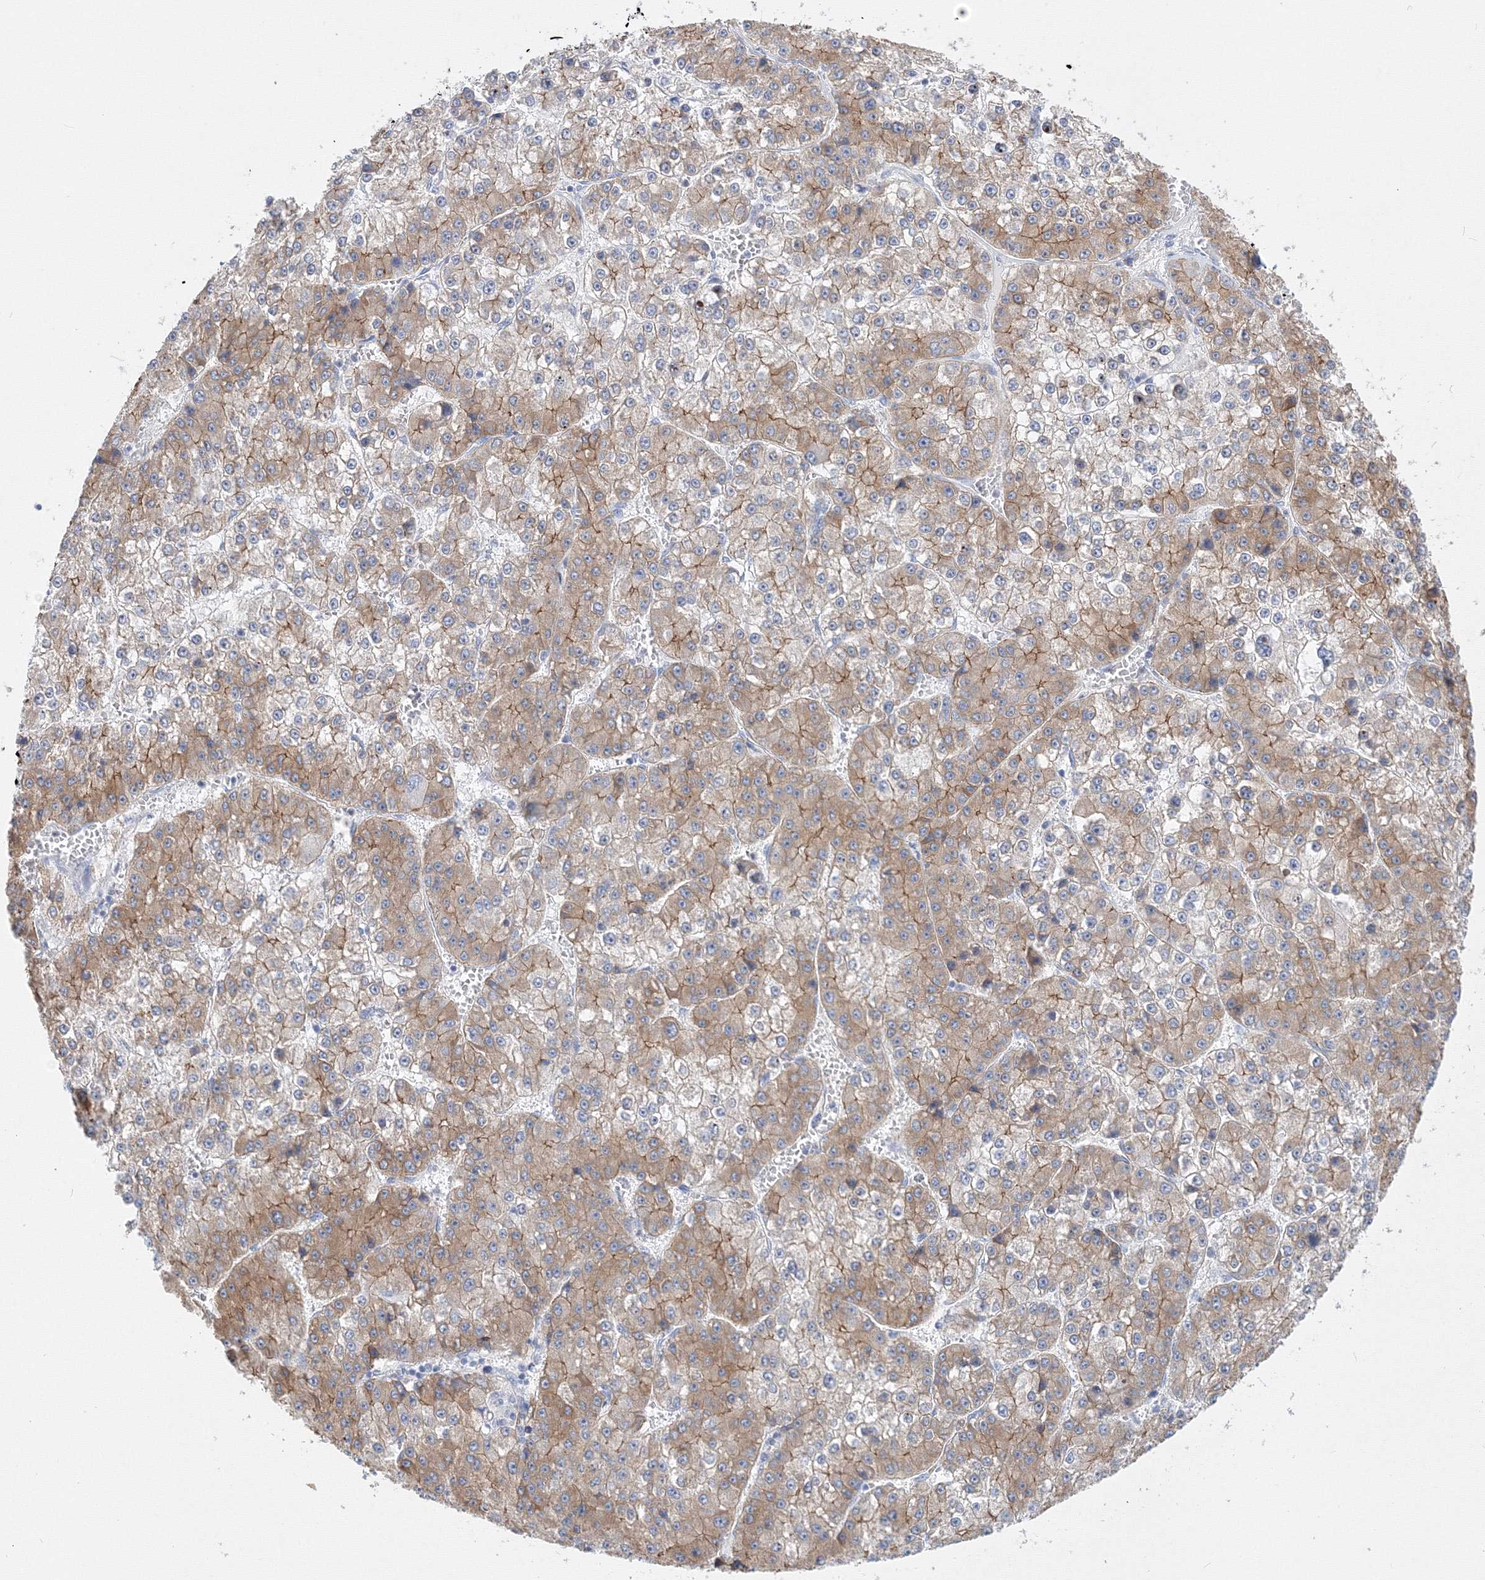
{"staining": {"intensity": "moderate", "quantity": "25%-75%", "location": "cytoplasmic/membranous"}, "tissue": "liver cancer", "cell_type": "Tumor cells", "image_type": "cancer", "snomed": [{"axis": "morphology", "description": "Carcinoma, Hepatocellular, NOS"}, {"axis": "topography", "description": "Liver"}], "caption": "Protein expression analysis of liver hepatocellular carcinoma shows moderate cytoplasmic/membranous positivity in approximately 25%-75% of tumor cells.", "gene": "AASDH", "patient": {"sex": "female", "age": 73}}